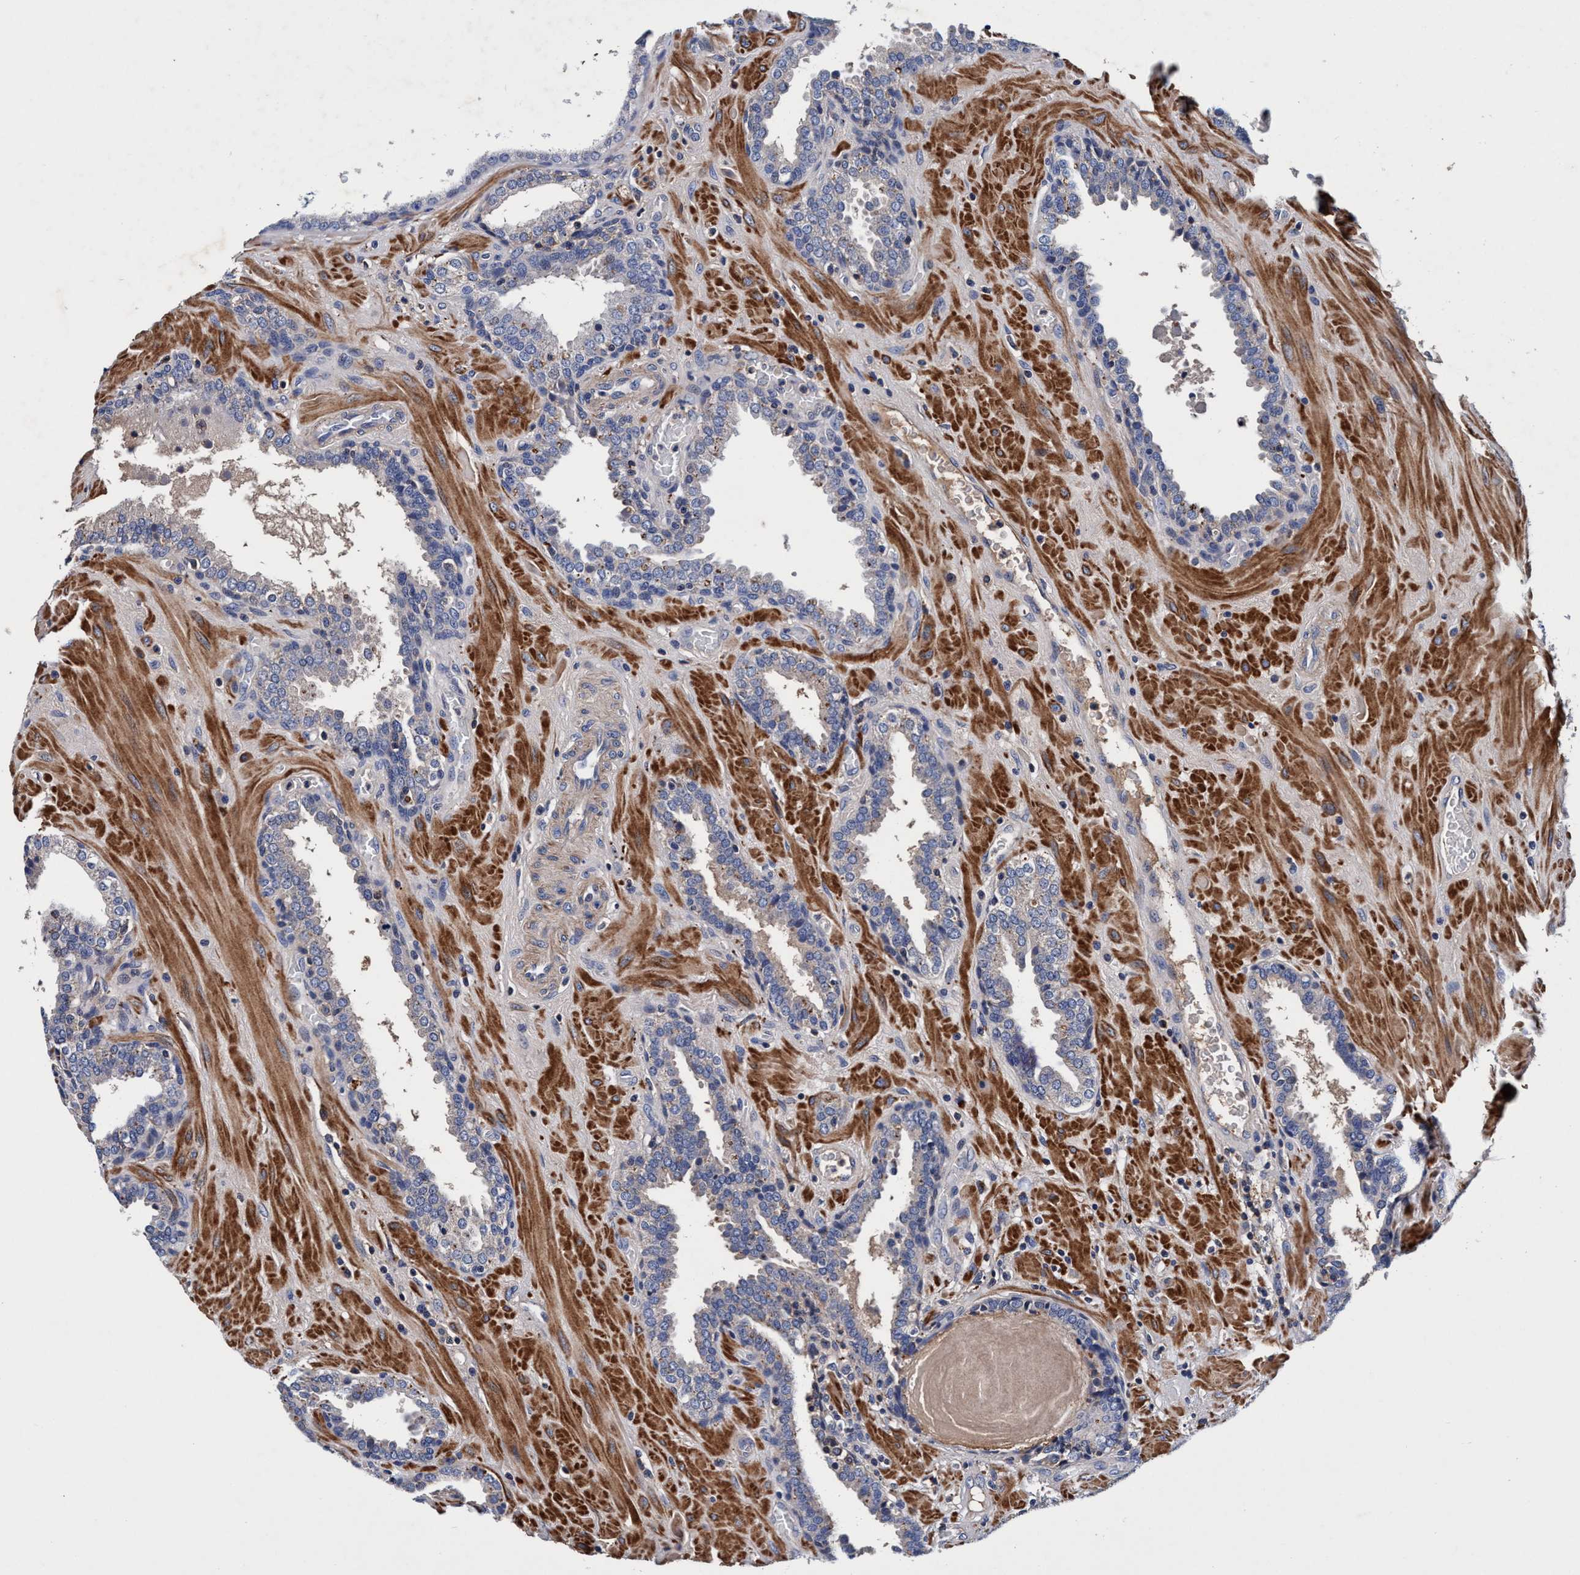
{"staining": {"intensity": "negative", "quantity": "none", "location": "none"}, "tissue": "prostate", "cell_type": "Glandular cells", "image_type": "normal", "snomed": [{"axis": "morphology", "description": "Normal tissue, NOS"}, {"axis": "topography", "description": "Prostate"}], "caption": "Photomicrograph shows no significant protein staining in glandular cells of unremarkable prostate.", "gene": "RNF208", "patient": {"sex": "male", "age": 51}}